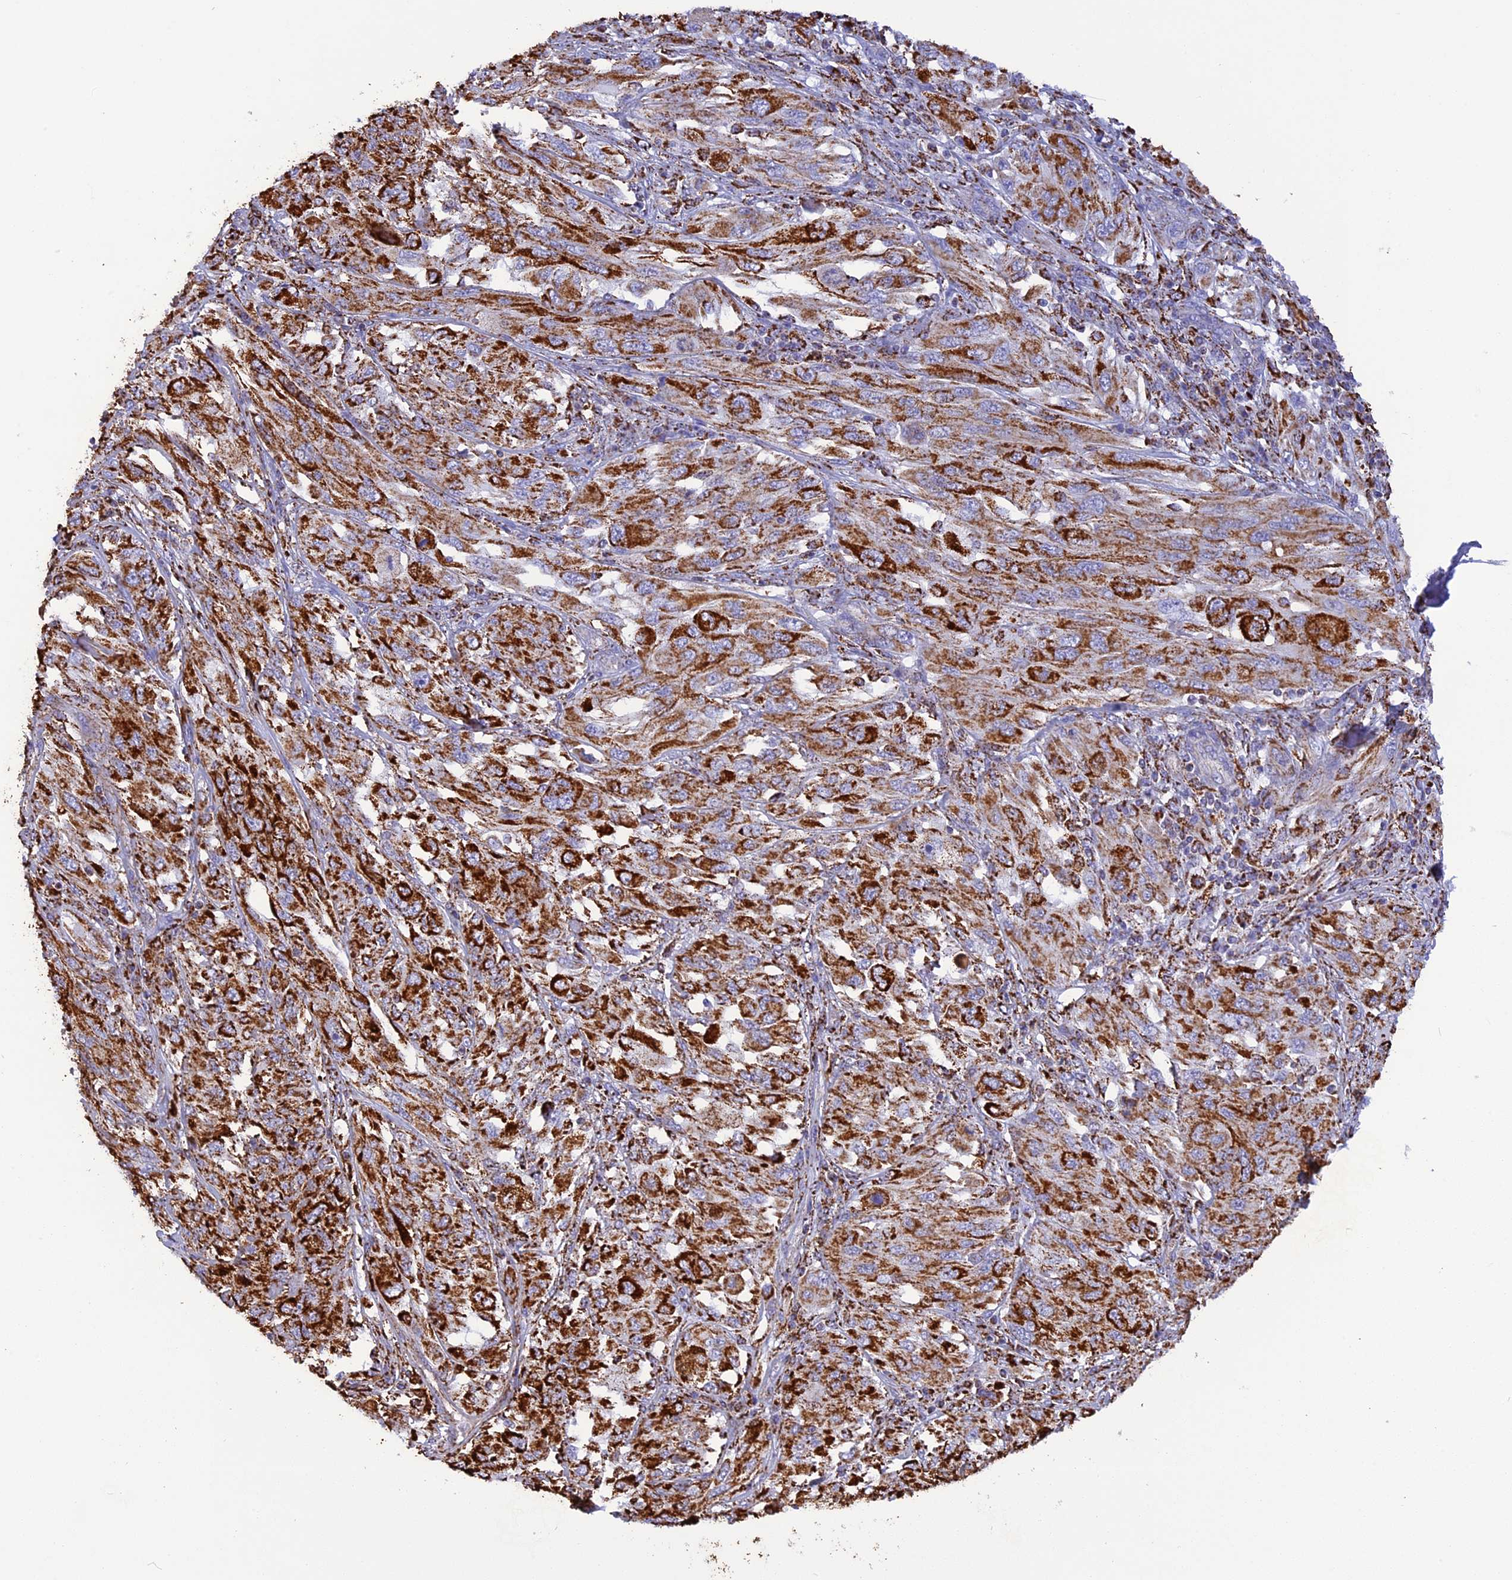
{"staining": {"intensity": "strong", "quantity": ">75%", "location": "cytoplasmic/membranous"}, "tissue": "melanoma", "cell_type": "Tumor cells", "image_type": "cancer", "snomed": [{"axis": "morphology", "description": "Malignant melanoma, NOS"}, {"axis": "topography", "description": "Skin"}], "caption": "Immunohistochemical staining of human malignant melanoma reveals high levels of strong cytoplasmic/membranous protein positivity in approximately >75% of tumor cells.", "gene": "KCNG1", "patient": {"sex": "female", "age": 91}}